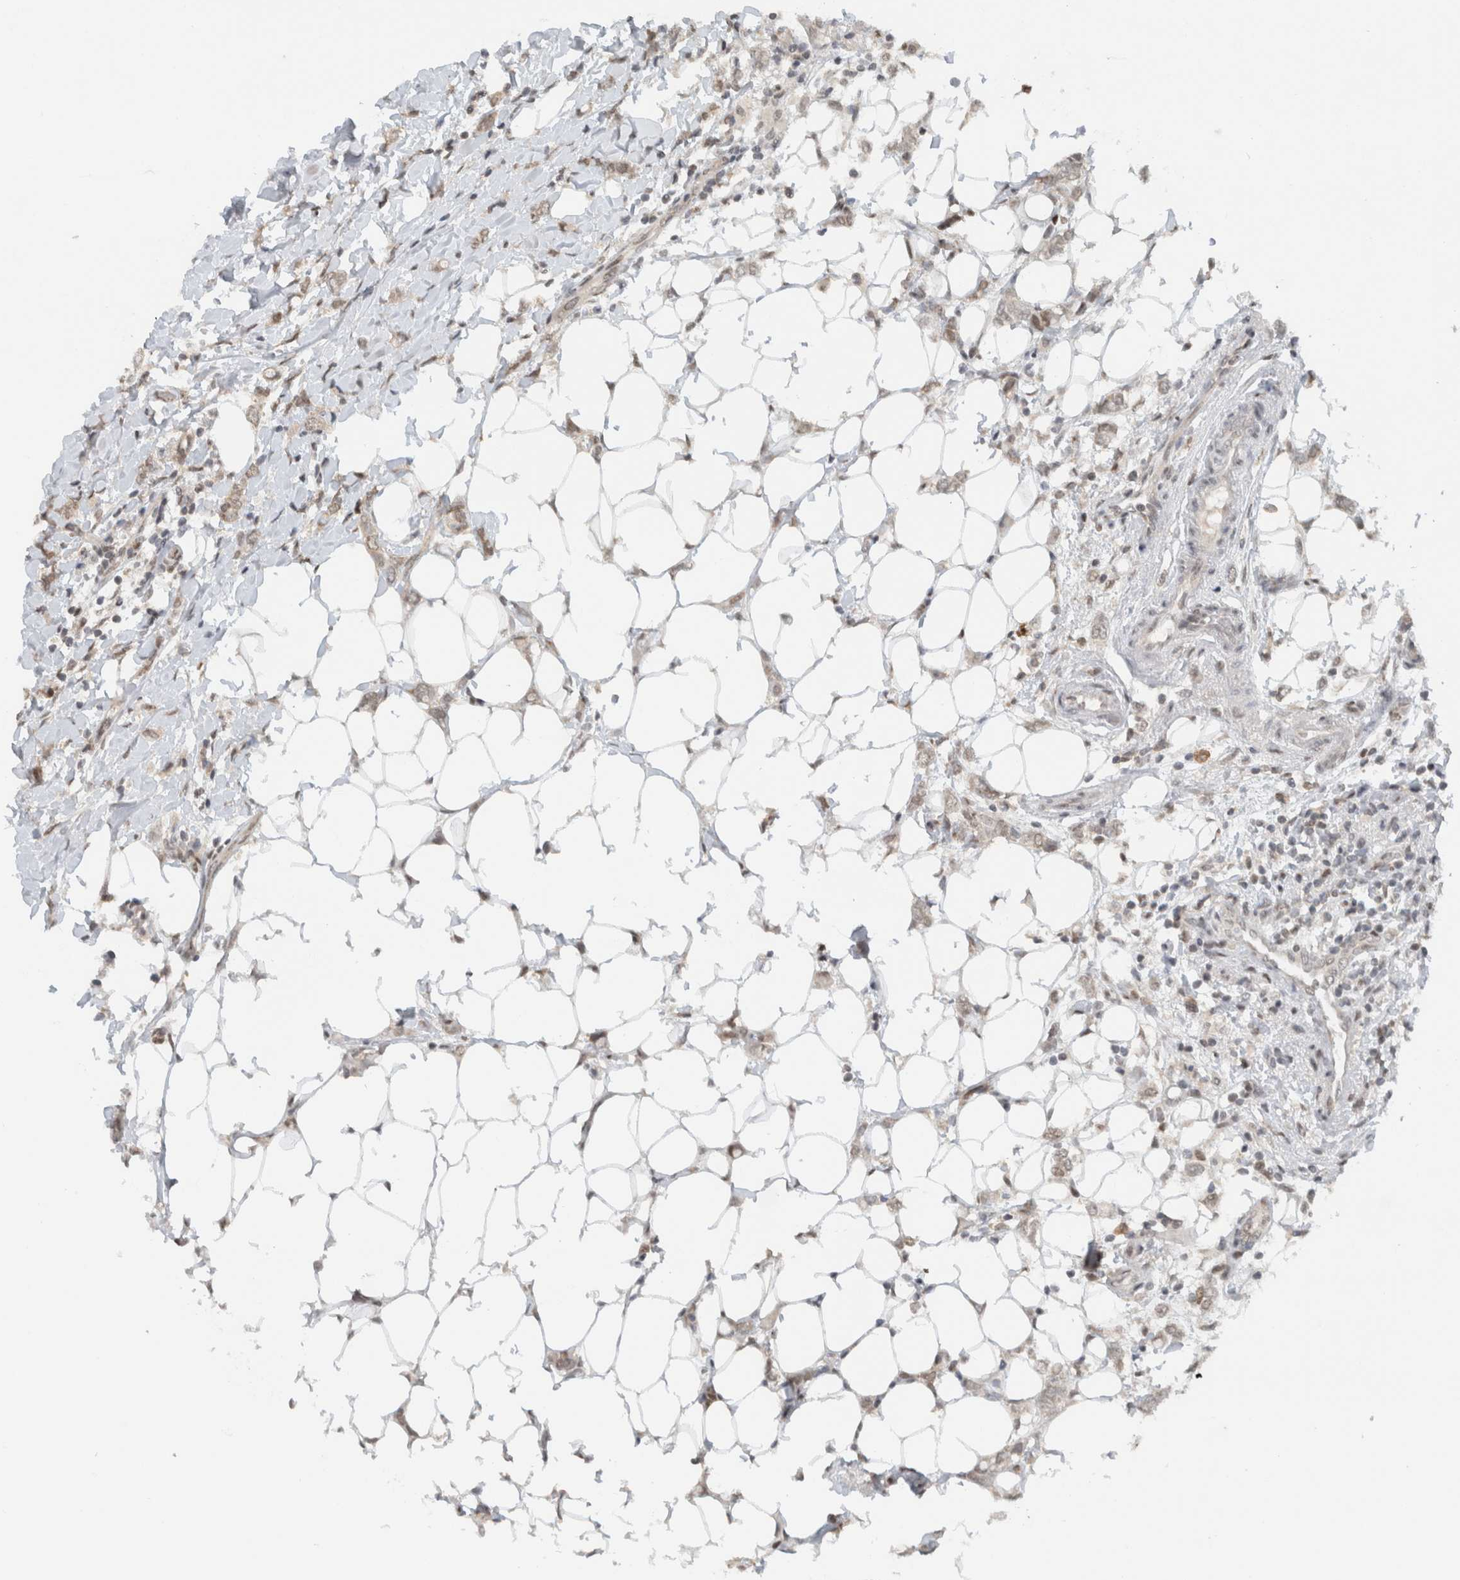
{"staining": {"intensity": "weak", "quantity": ">75%", "location": "cytoplasmic/membranous"}, "tissue": "breast cancer", "cell_type": "Tumor cells", "image_type": "cancer", "snomed": [{"axis": "morphology", "description": "Normal tissue, NOS"}, {"axis": "morphology", "description": "Lobular carcinoma"}, {"axis": "topography", "description": "Breast"}], "caption": "A brown stain labels weak cytoplasmic/membranous expression of a protein in breast lobular carcinoma tumor cells.", "gene": "HNRNPR", "patient": {"sex": "female", "age": 47}}